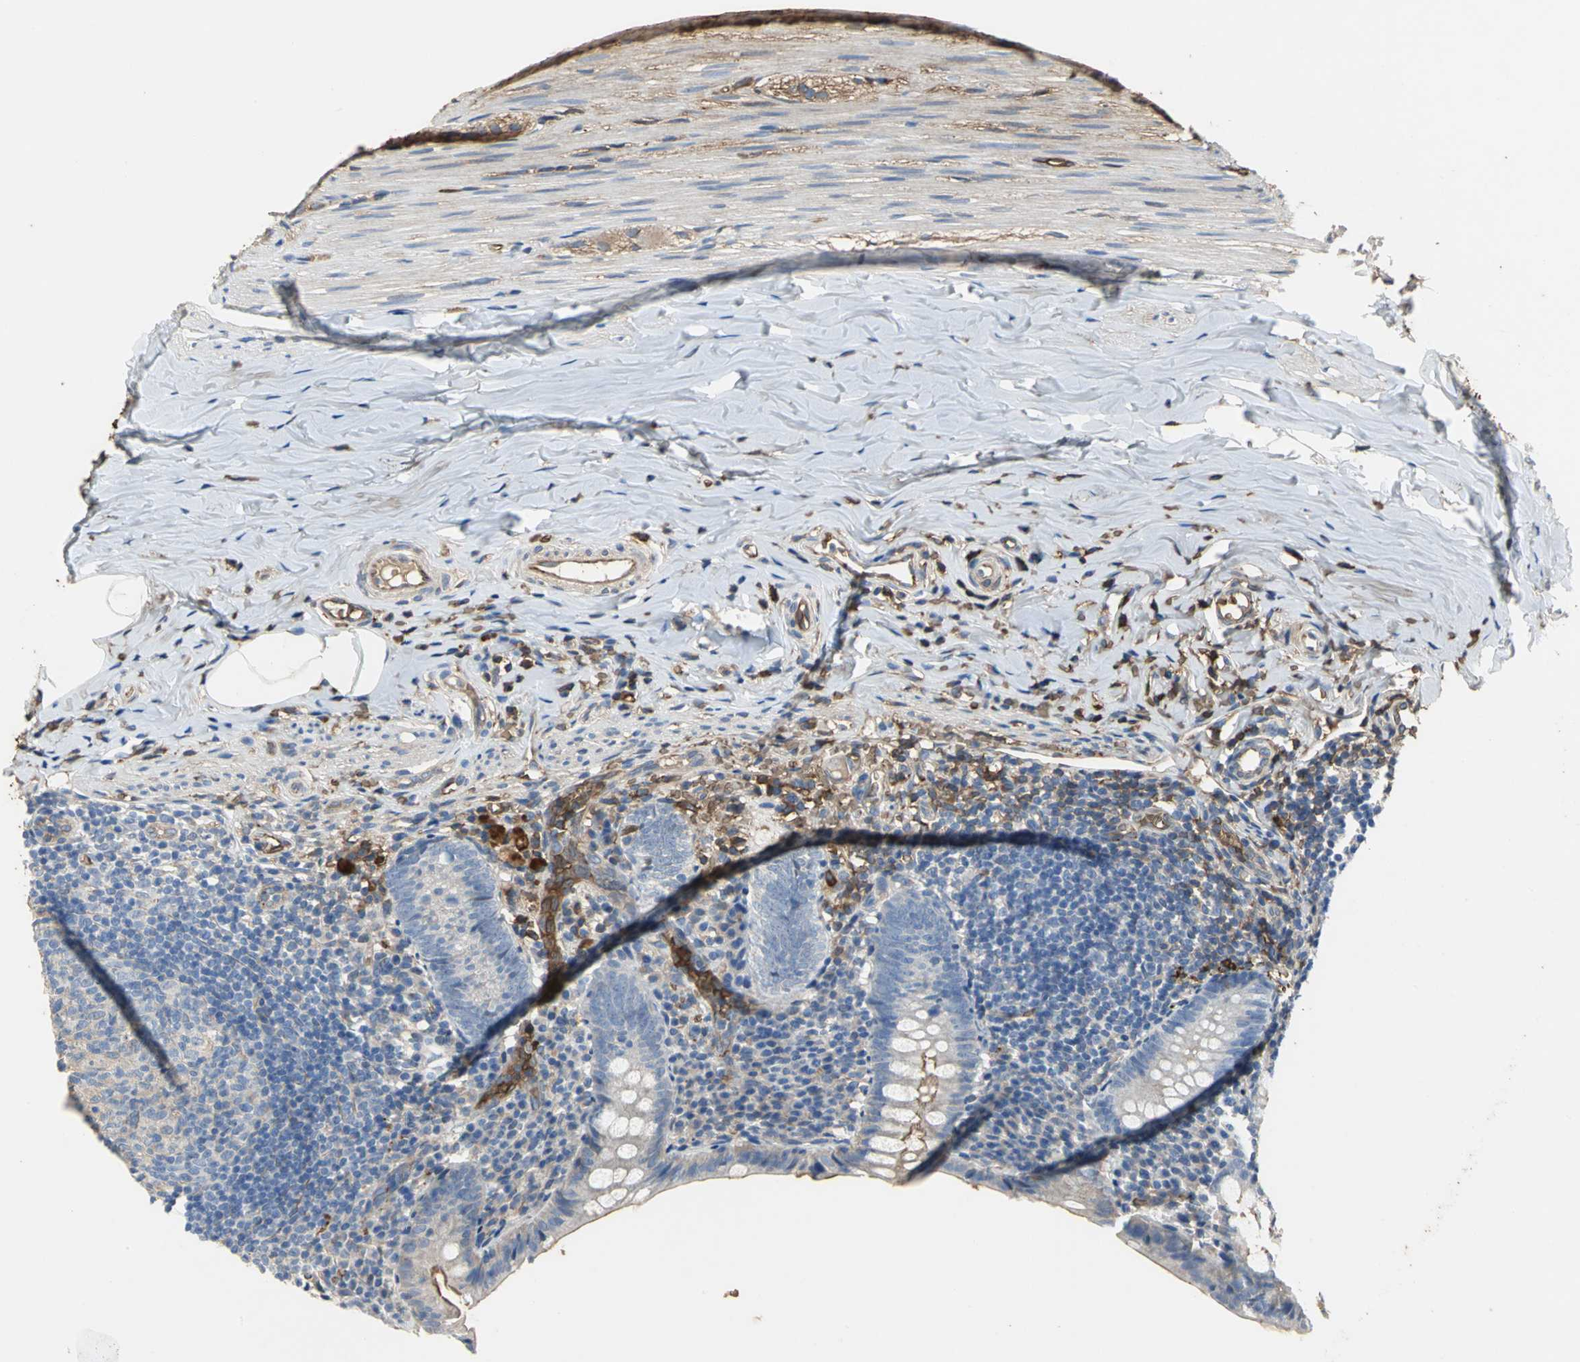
{"staining": {"intensity": "moderate", "quantity": "<25%", "location": "cytoplasmic/membranous"}, "tissue": "appendix", "cell_type": "Glandular cells", "image_type": "normal", "snomed": [{"axis": "morphology", "description": "Normal tissue, NOS"}, {"axis": "topography", "description": "Appendix"}], "caption": "Immunohistochemistry (IHC) micrograph of normal human appendix stained for a protein (brown), which displays low levels of moderate cytoplasmic/membranous positivity in approximately <25% of glandular cells.", "gene": "TREM1", "patient": {"sex": "female", "age": 10}}